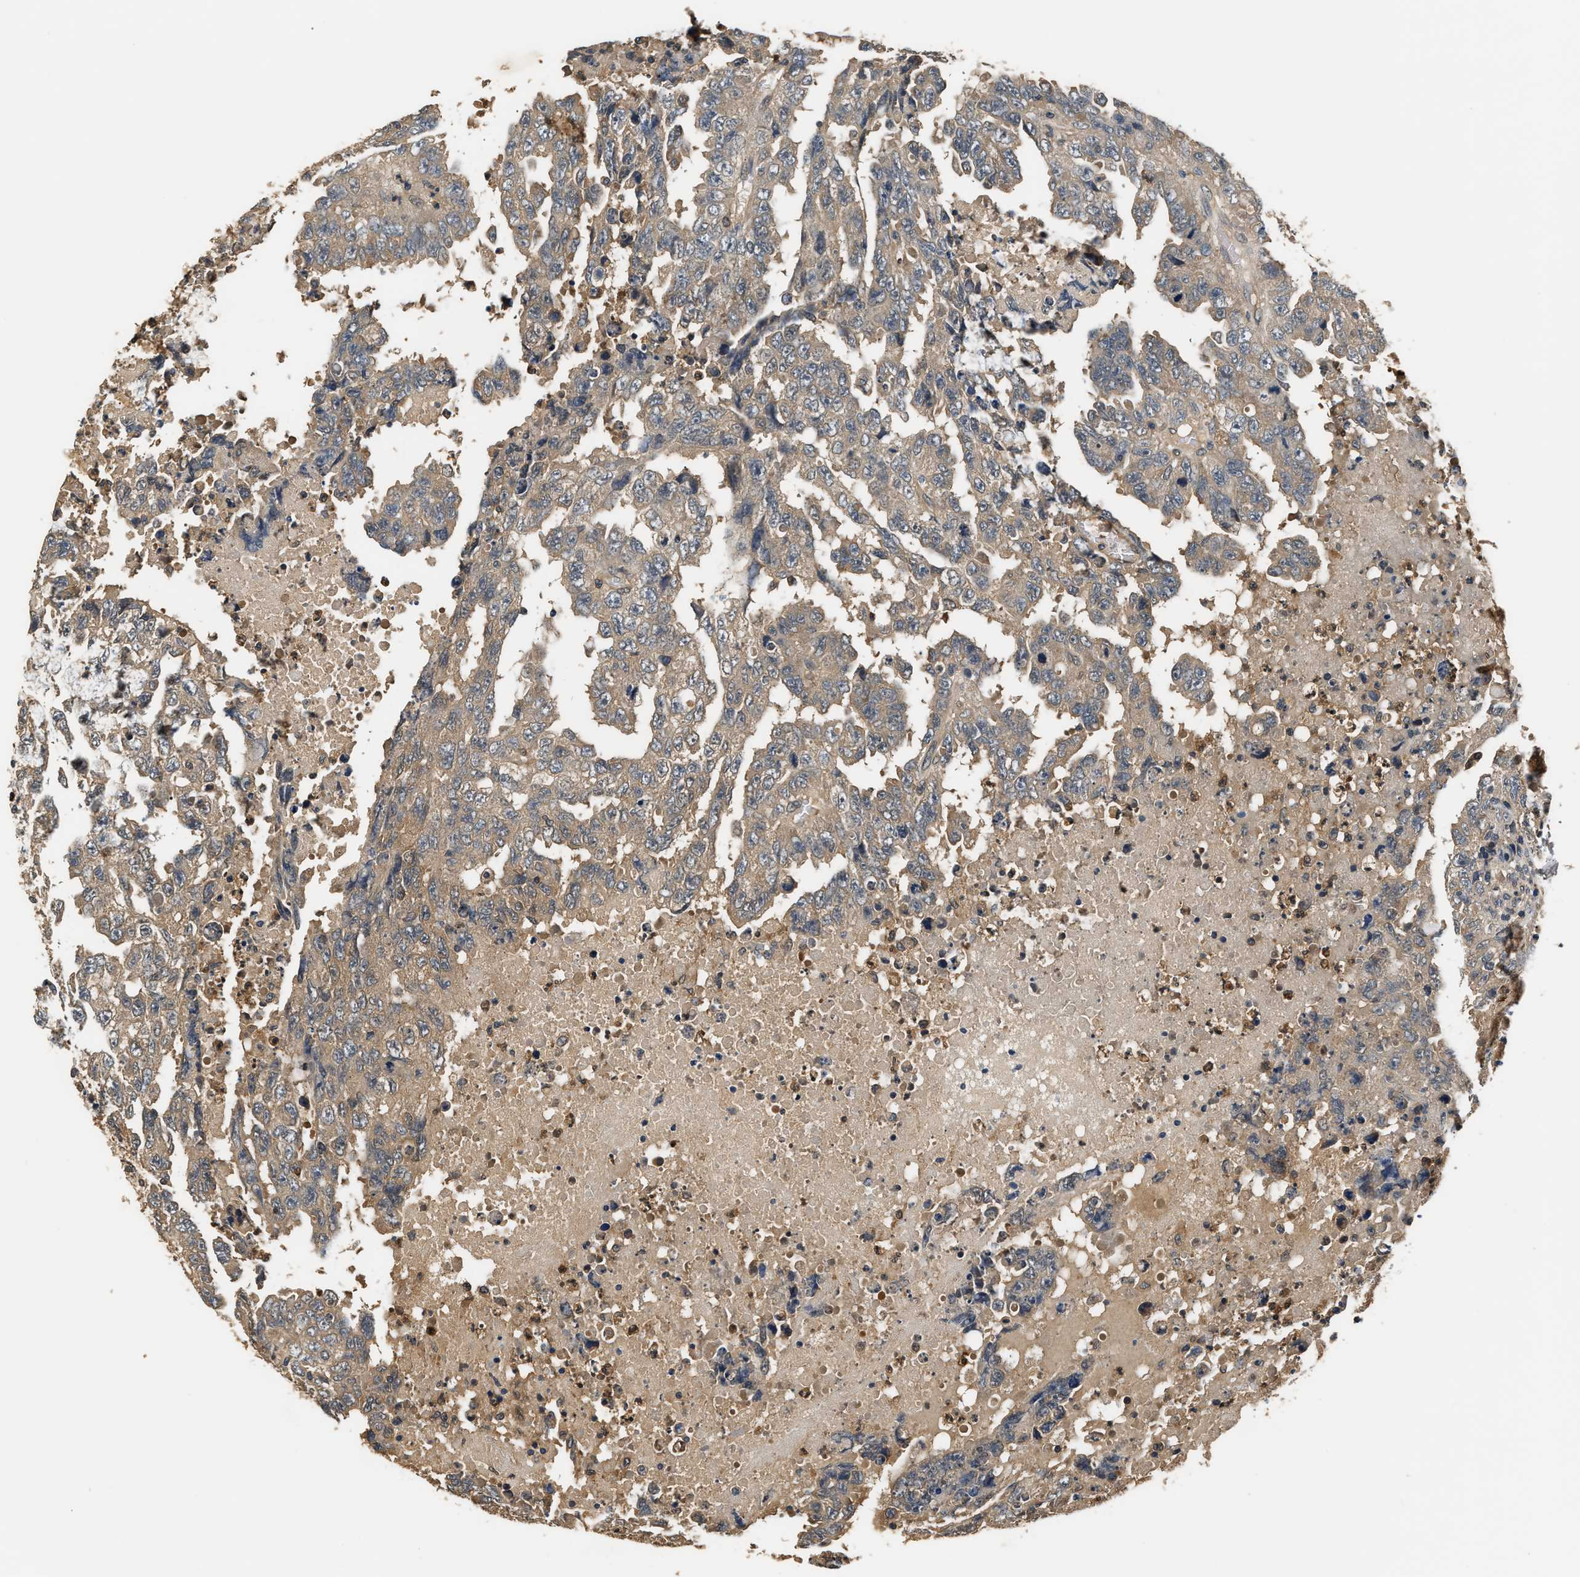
{"staining": {"intensity": "weak", "quantity": ">75%", "location": "cytoplasmic/membranous"}, "tissue": "testis cancer", "cell_type": "Tumor cells", "image_type": "cancer", "snomed": [{"axis": "morphology", "description": "Necrosis, NOS"}, {"axis": "morphology", "description": "Carcinoma, Embryonal, NOS"}, {"axis": "topography", "description": "Testis"}], "caption": "An immunohistochemistry histopathology image of neoplastic tissue is shown. Protein staining in brown labels weak cytoplasmic/membranous positivity in testis cancer within tumor cells.", "gene": "GPI", "patient": {"sex": "male", "age": 19}}